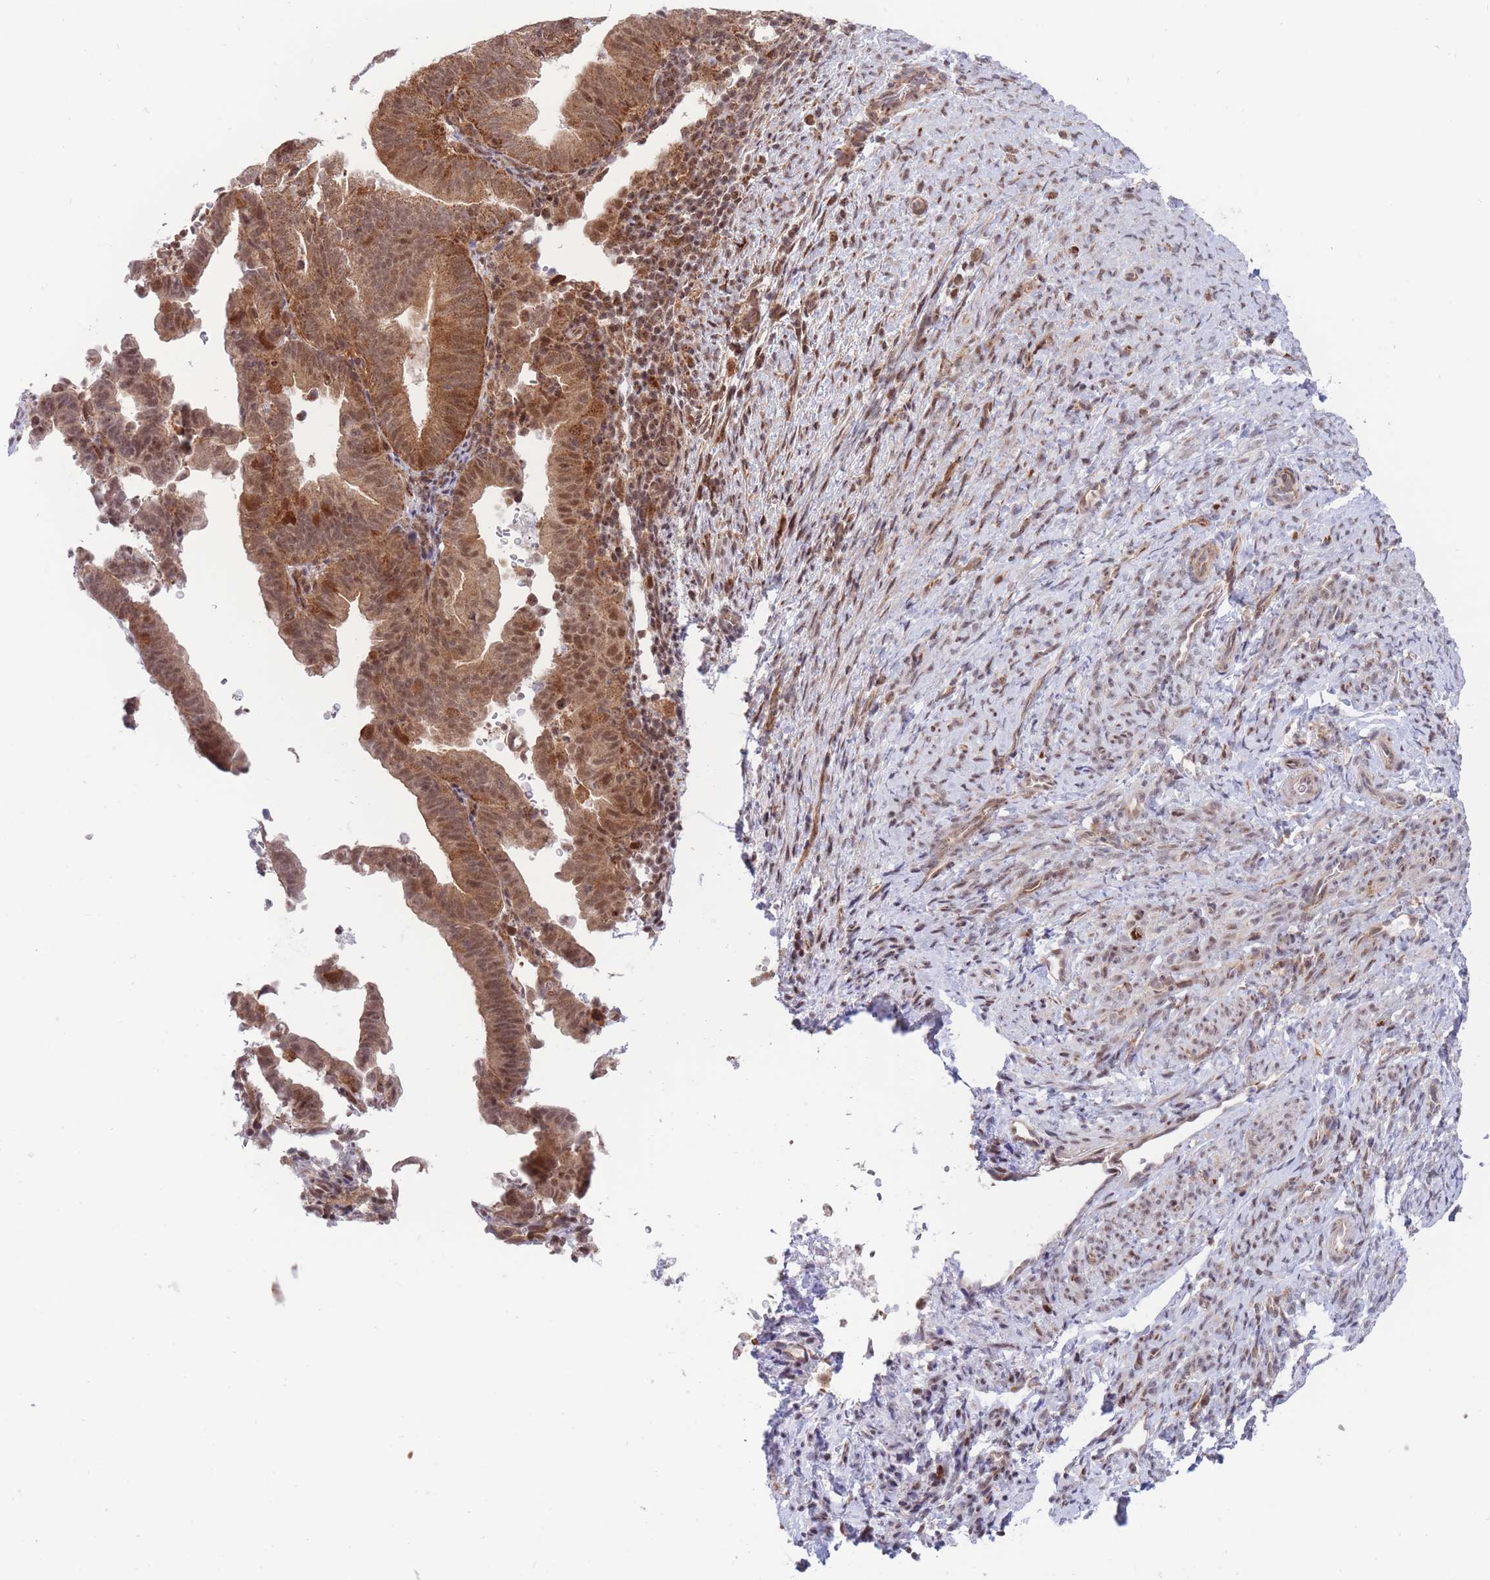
{"staining": {"intensity": "moderate", "quantity": ">75%", "location": "cytoplasmic/membranous,nuclear"}, "tissue": "endometrial cancer", "cell_type": "Tumor cells", "image_type": "cancer", "snomed": [{"axis": "morphology", "description": "Adenocarcinoma, NOS"}, {"axis": "topography", "description": "Endometrium"}], "caption": "Approximately >75% of tumor cells in human endometrial cancer (adenocarcinoma) display moderate cytoplasmic/membranous and nuclear protein staining as visualized by brown immunohistochemical staining.", "gene": "BOD1L1", "patient": {"sex": "female", "age": 70}}